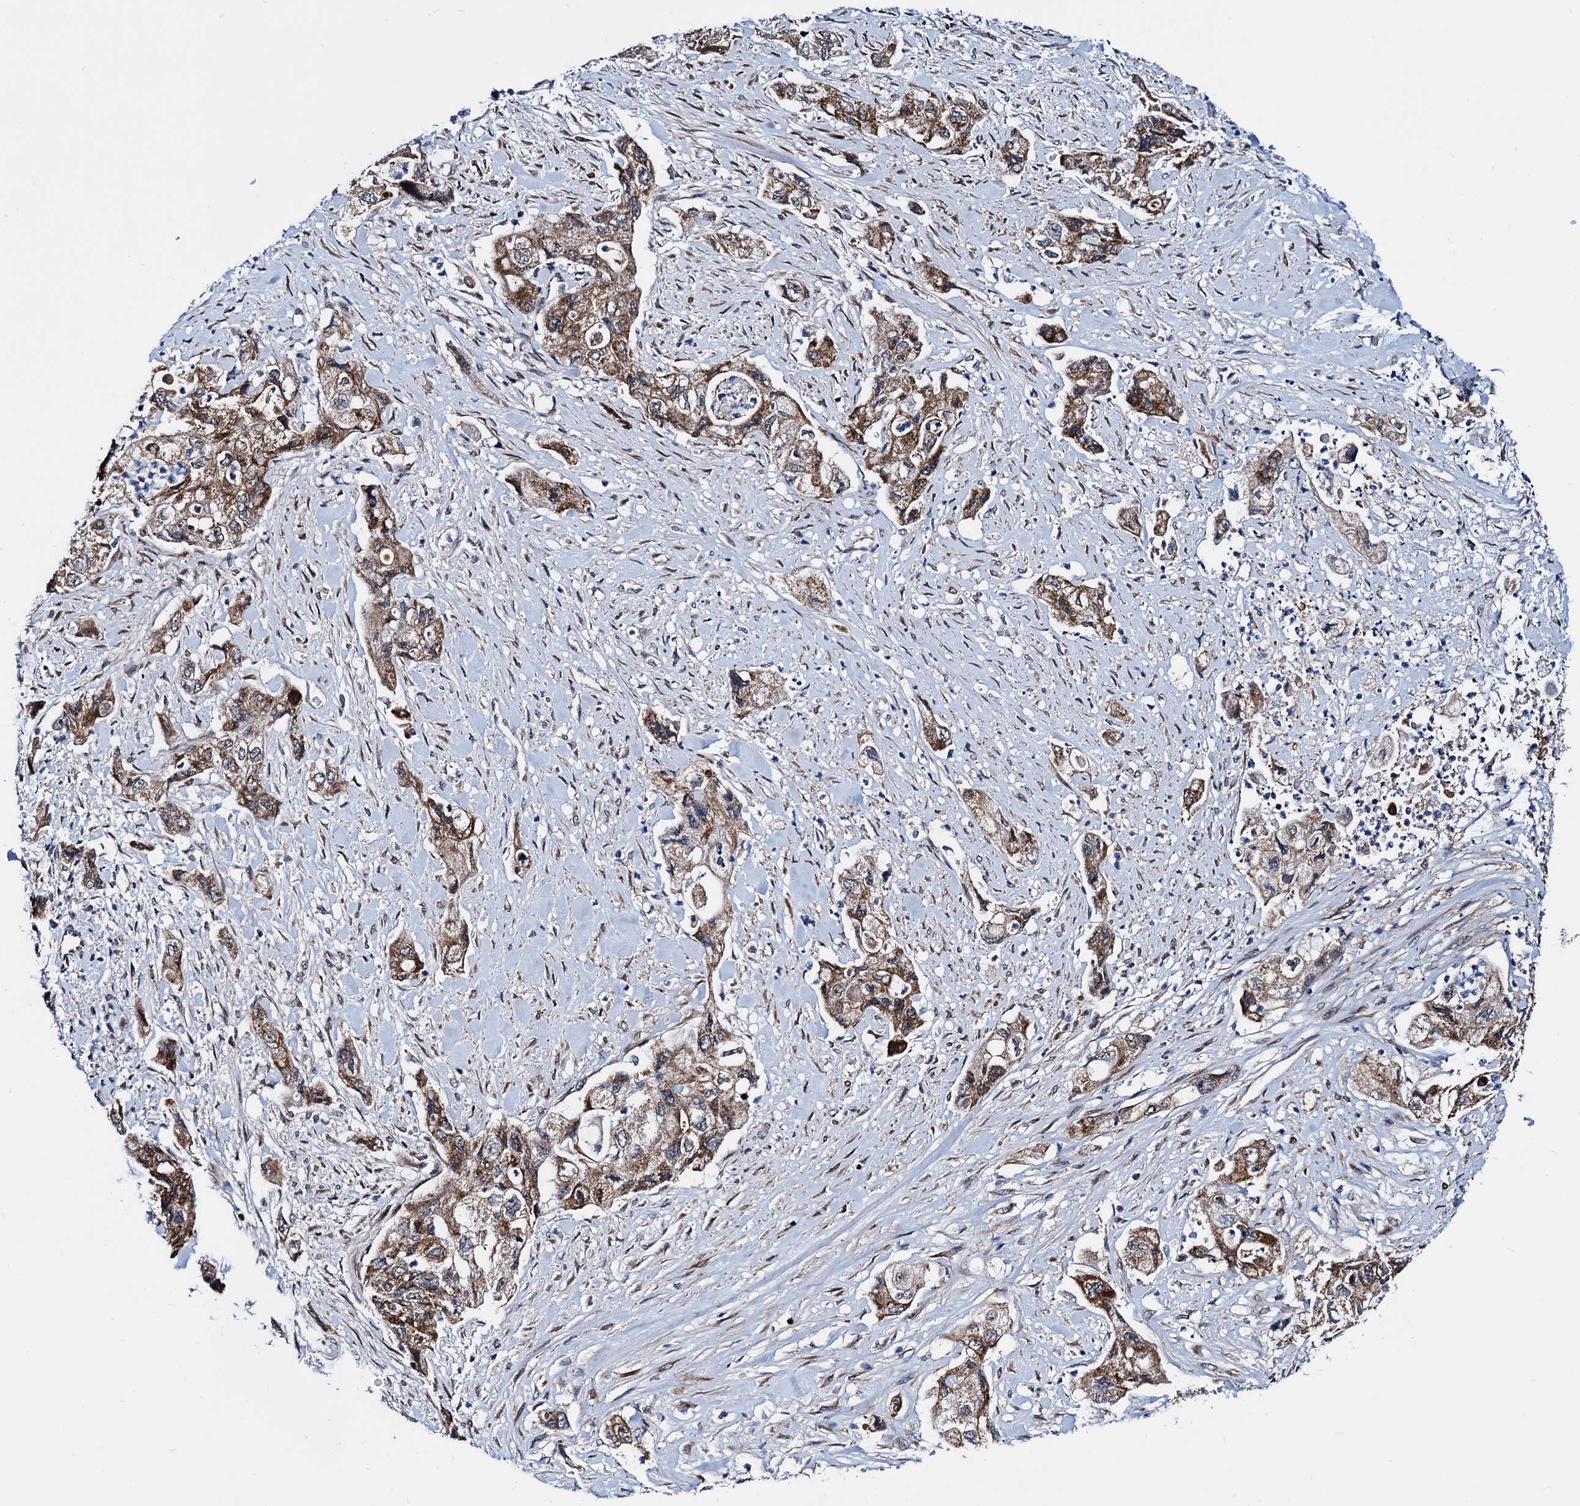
{"staining": {"intensity": "moderate", "quantity": ">75%", "location": "cytoplasmic/membranous"}, "tissue": "pancreatic cancer", "cell_type": "Tumor cells", "image_type": "cancer", "snomed": [{"axis": "morphology", "description": "Adenocarcinoma, NOS"}, {"axis": "topography", "description": "Pancreas"}], "caption": "Immunohistochemical staining of human pancreatic adenocarcinoma shows moderate cytoplasmic/membranous protein expression in approximately >75% of tumor cells.", "gene": "COA4", "patient": {"sex": "female", "age": 73}}